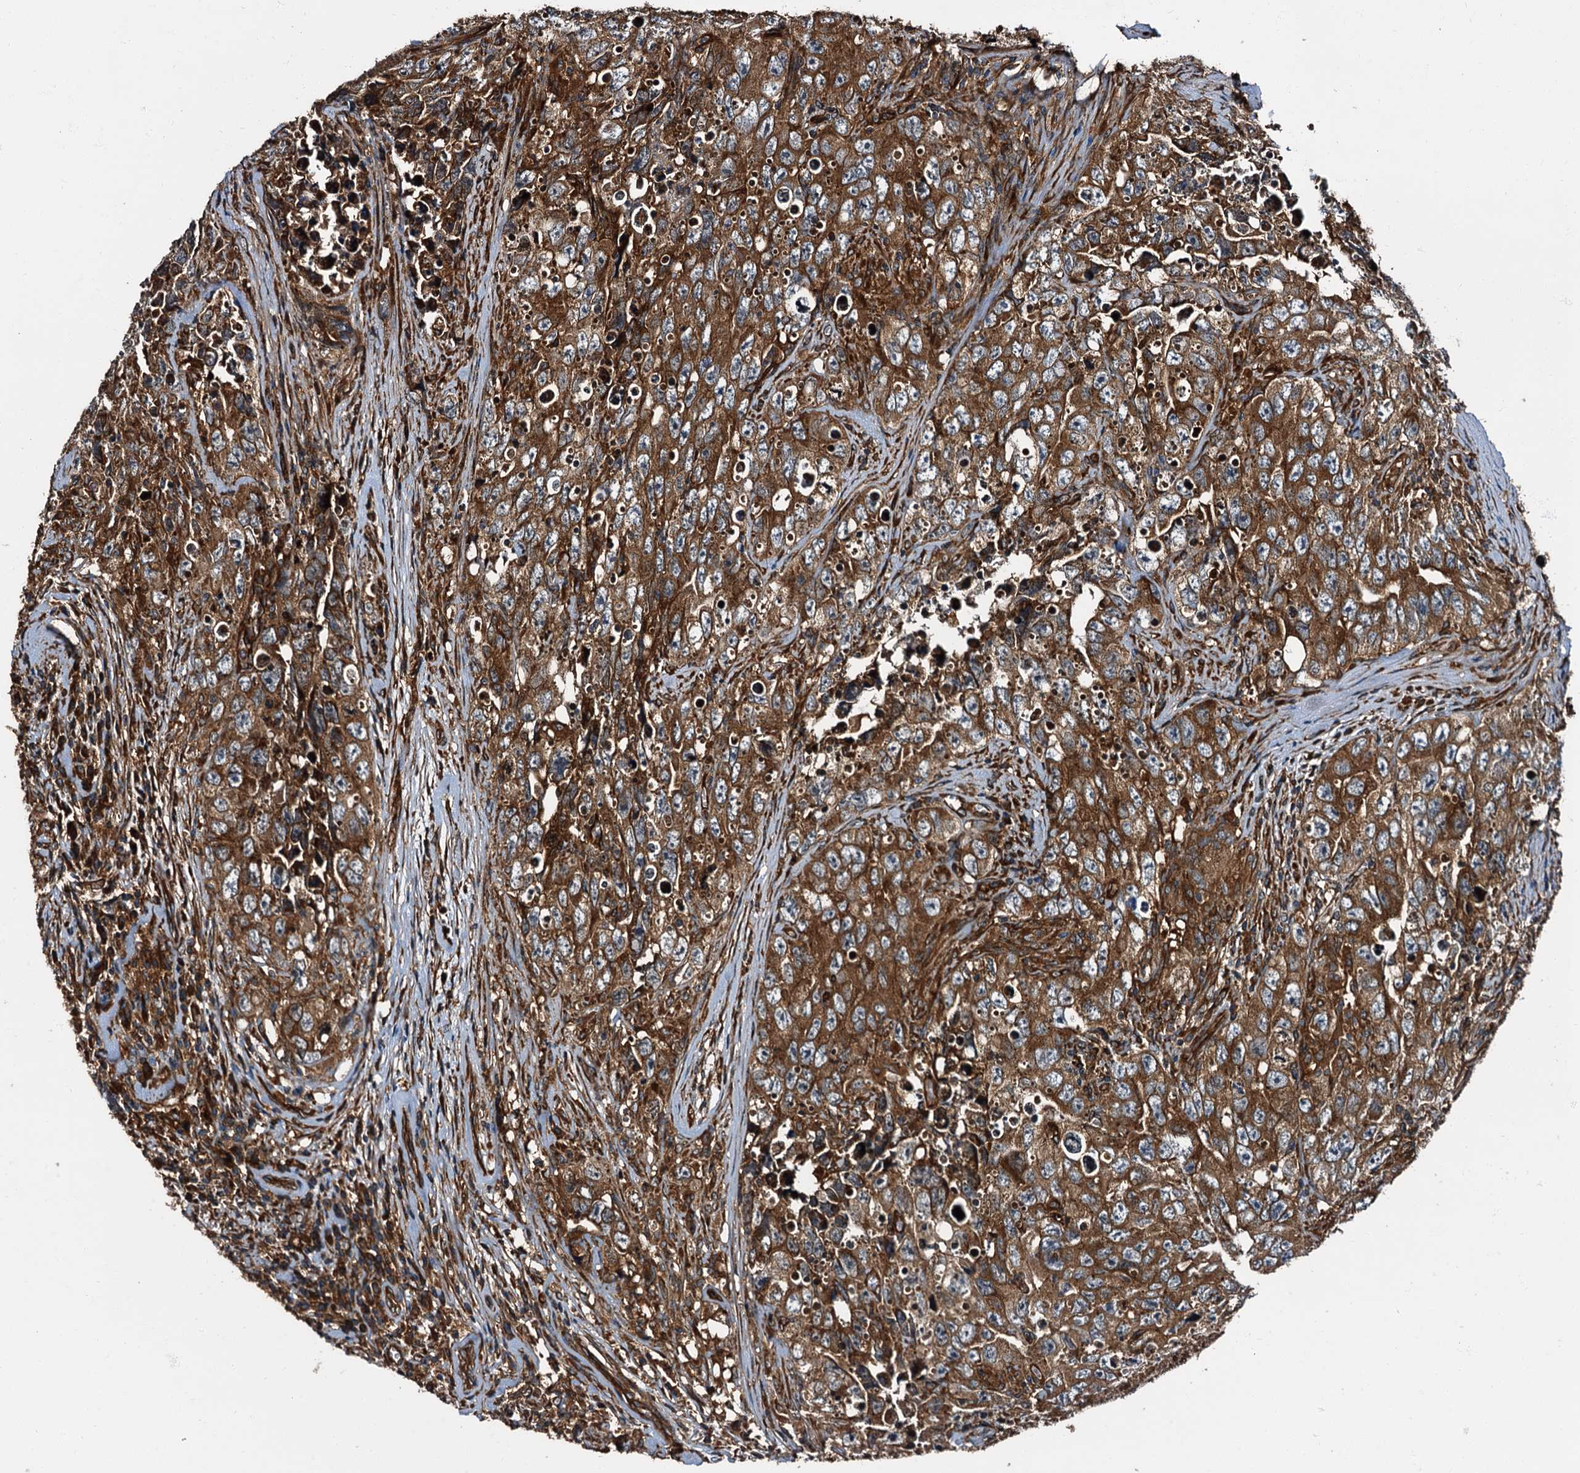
{"staining": {"intensity": "strong", "quantity": ">75%", "location": "cytoplasmic/membranous"}, "tissue": "testis cancer", "cell_type": "Tumor cells", "image_type": "cancer", "snomed": [{"axis": "morphology", "description": "Seminoma, NOS"}, {"axis": "morphology", "description": "Carcinoma, Embryonal, NOS"}, {"axis": "topography", "description": "Testis"}], "caption": "Testis seminoma stained for a protein (brown) reveals strong cytoplasmic/membranous positive staining in approximately >75% of tumor cells.", "gene": "PEX5", "patient": {"sex": "male", "age": 43}}